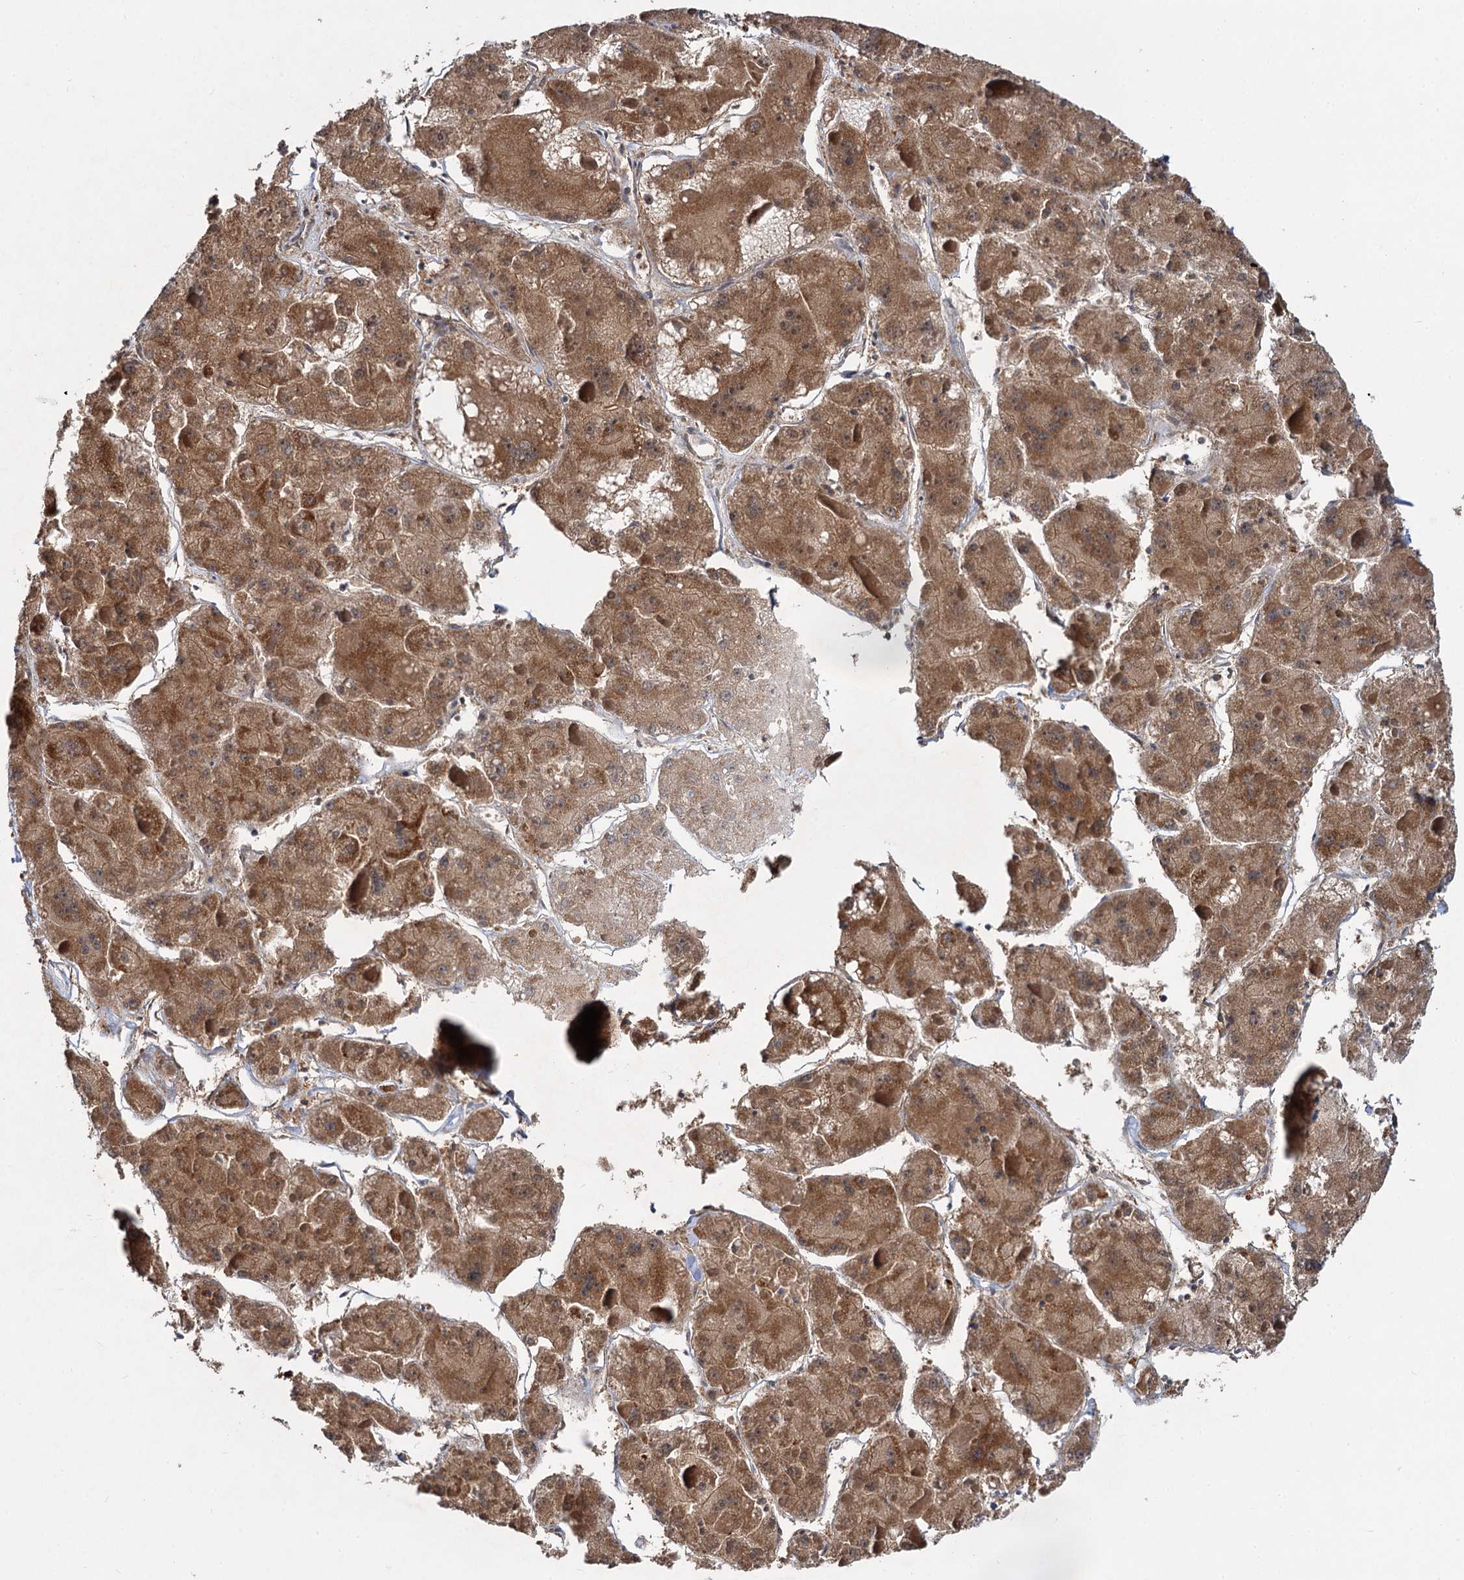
{"staining": {"intensity": "moderate", "quantity": ">75%", "location": "cytoplasmic/membranous"}, "tissue": "liver cancer", "cell_type": "Tumor cells", "image_type": "cancer", "snomed": [{"axis": "morphology", "description": "Carcinoma, Hepatocellular, NOS"}, {"axis": "topography", "description": "Liver"}], "caption": "Protein expression analysis of liver hepatocellular carcinoma displays moderate cytoplasmic/membranous staining in approximately >75% of tumor cells.", "gene": "ALKBH7", "patient": {"sex": "female", "age": 73}}